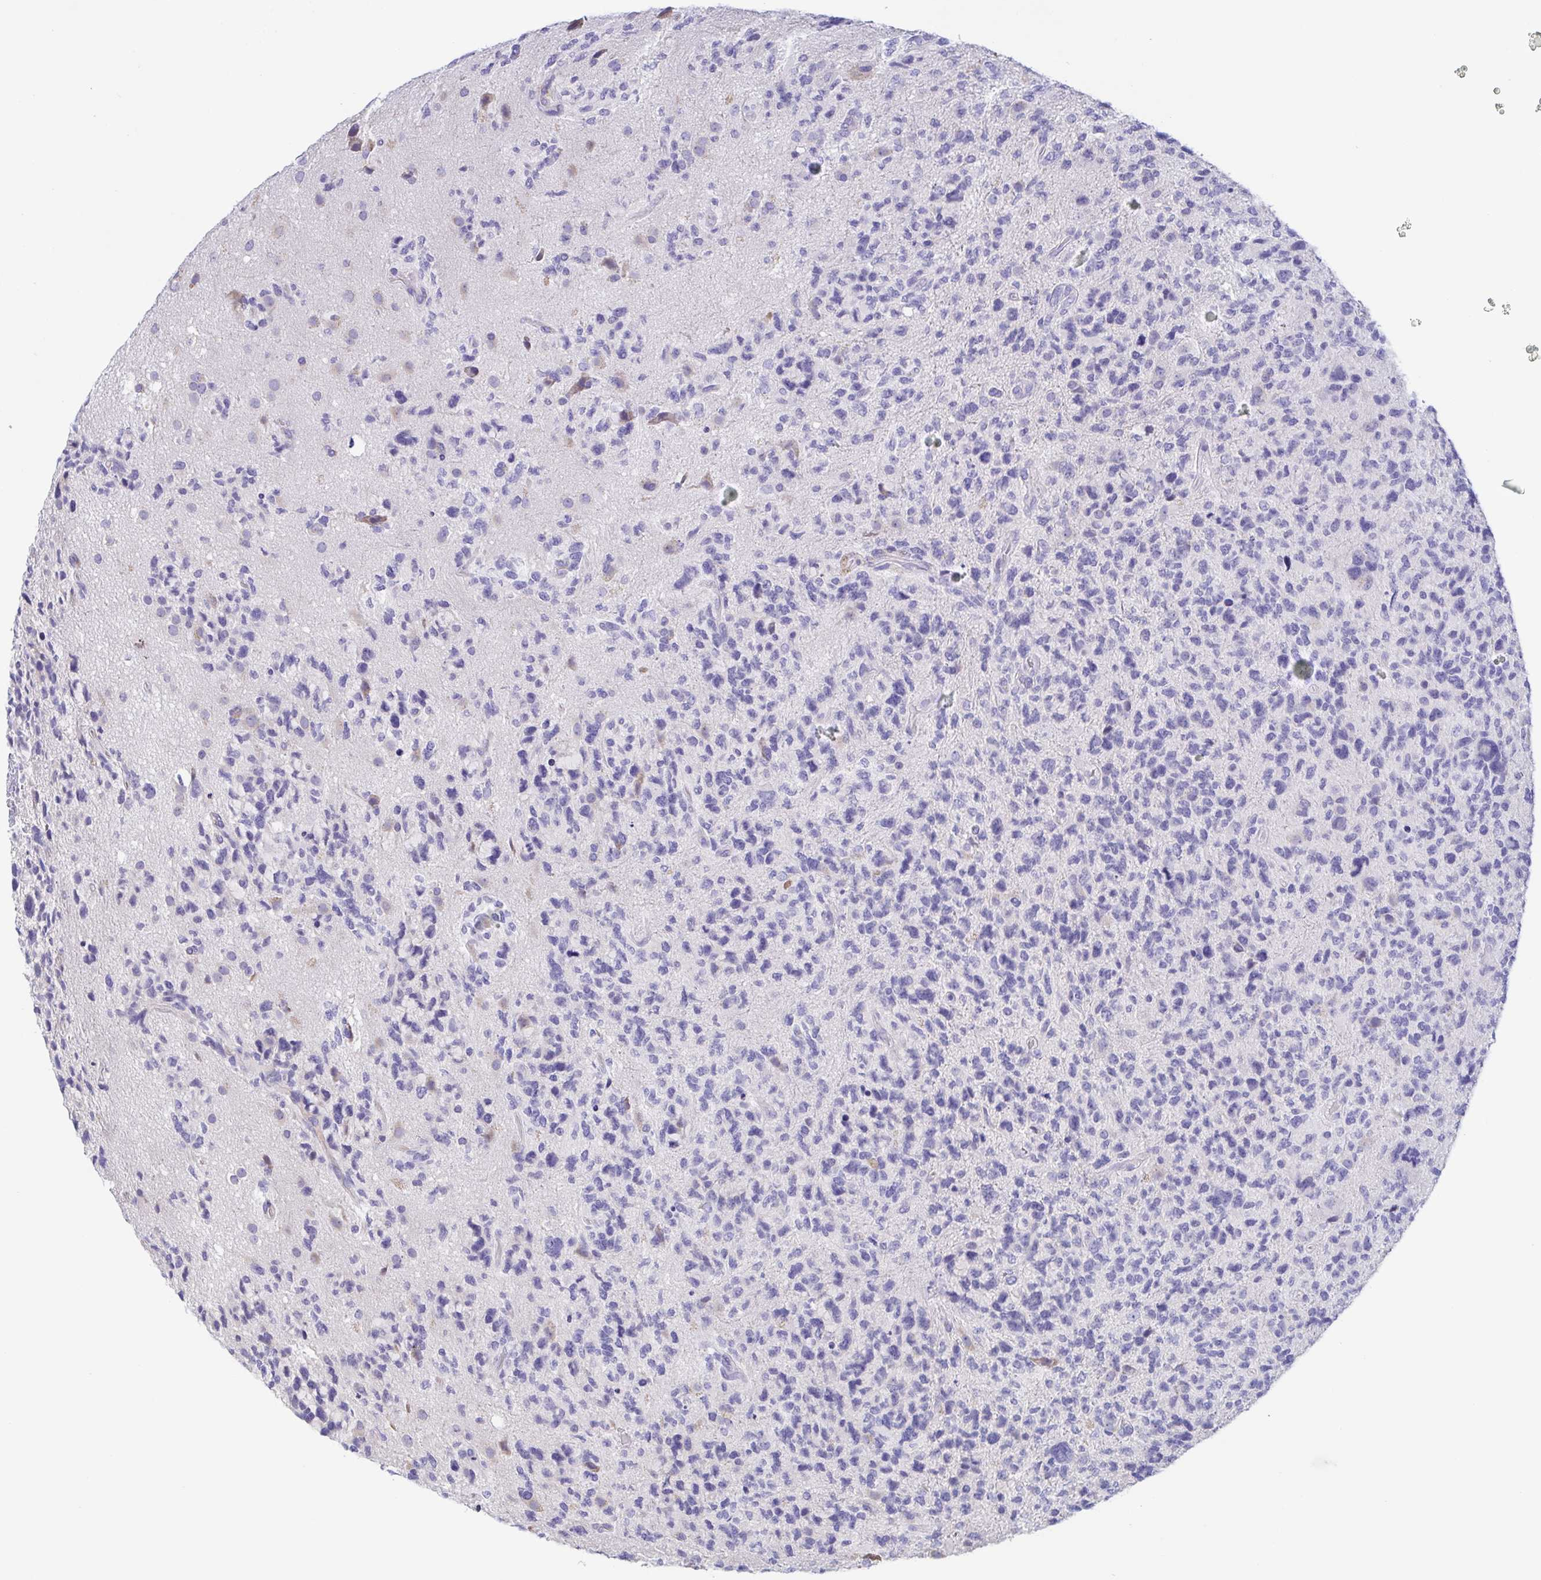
{"staining": {"intensity": "negative", "quantity": "none", "location": "none"}, "tissue": "glioma", "cell_type": "Tumor cells", "image_type": "cancer", "snomed": [{"axis": "morphology", "description": "Glioma, malignant, High grade"}, {"axis": "topography", "description": "Brain"}], "caption": "The immunohistochemistry micrograph has no significant positivity in tumor cells of high-grade glioma (malignant) tissue.", "gene": "TREH", "patient": {"sex": "female", "age": 71}}